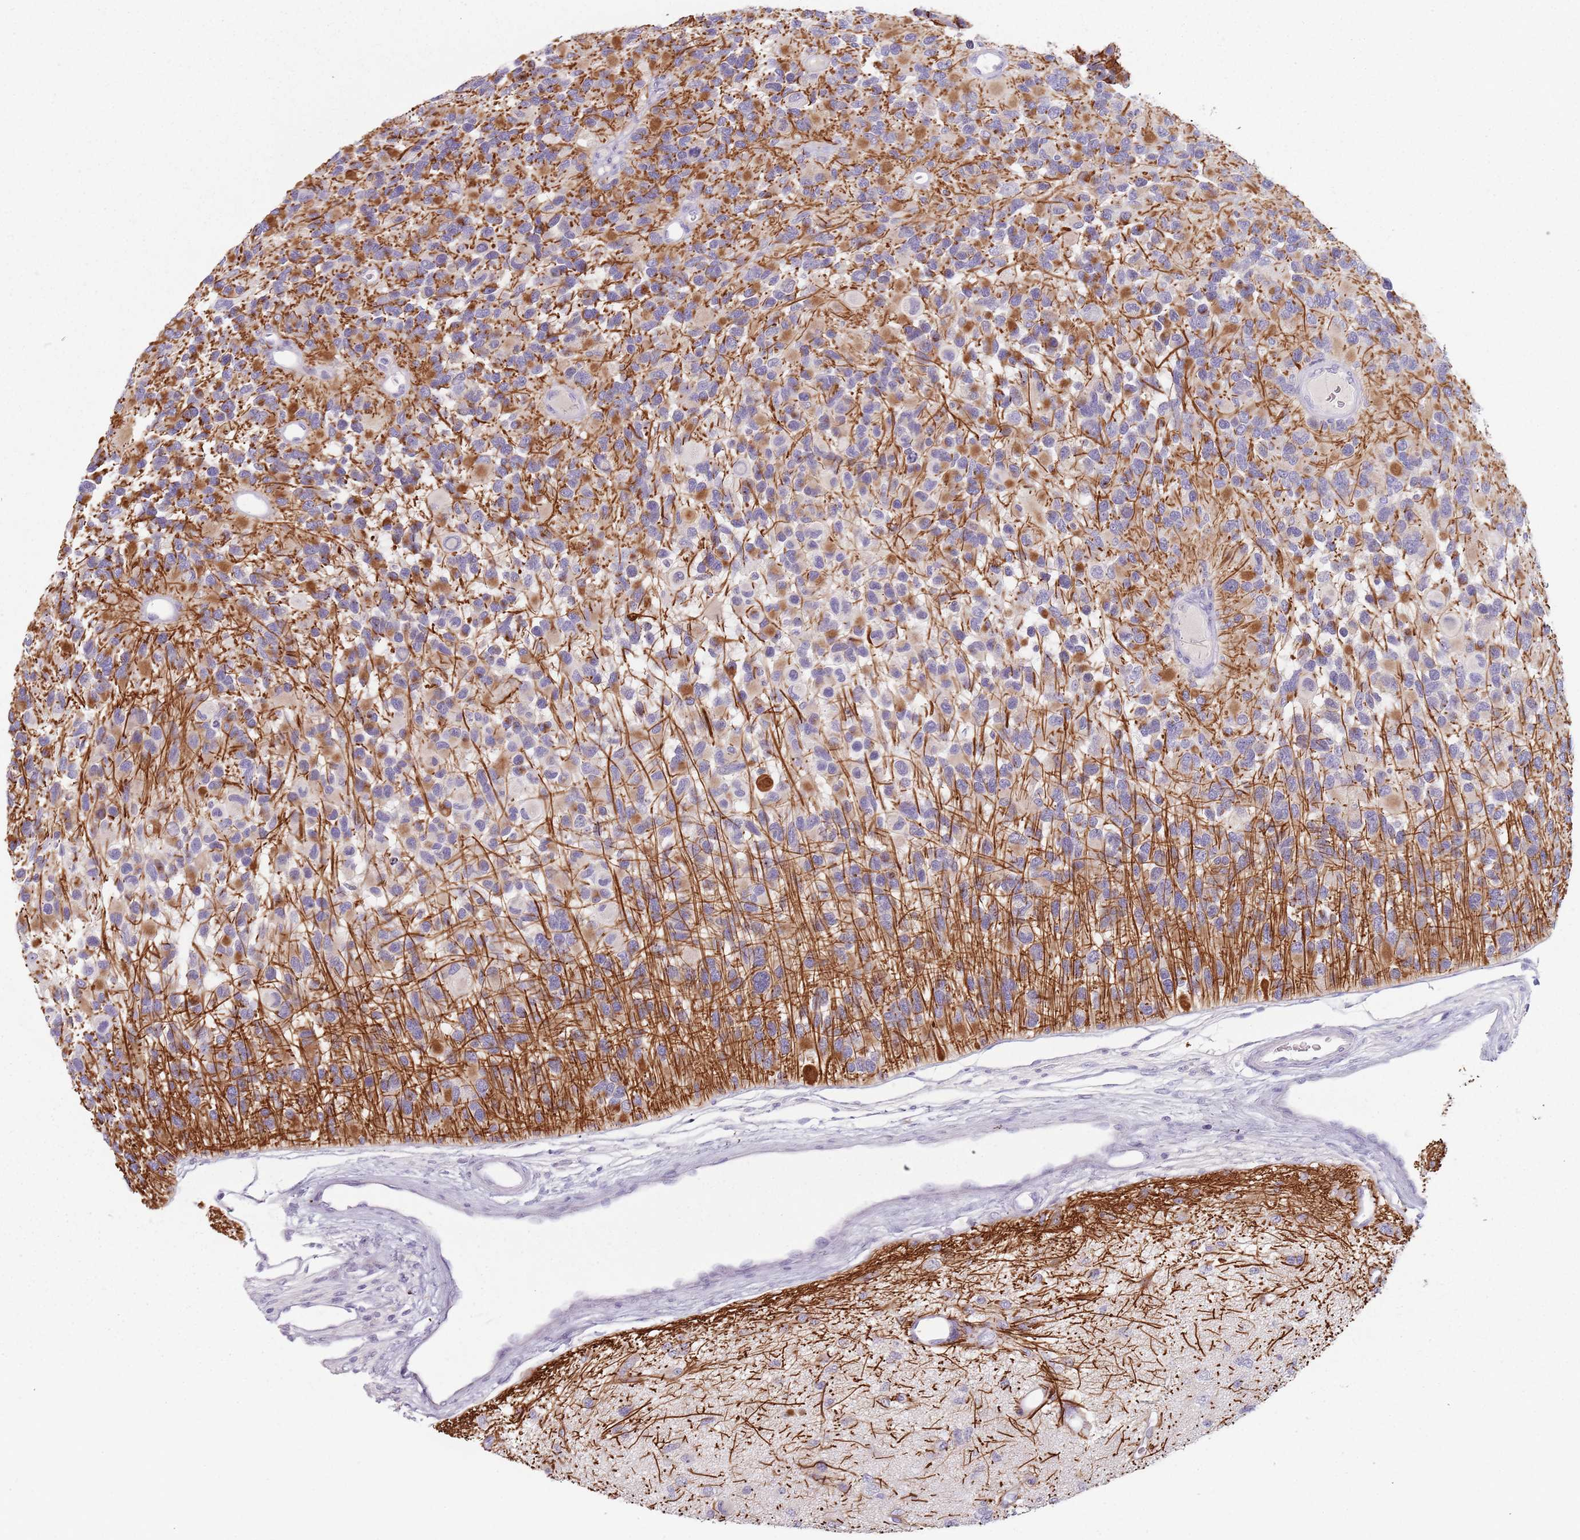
{"staining": {"intensity": "moderate", "quantity": "25%-75%", "location": "cytoplasmic/membranous"}, "tissue": "glioma", "cell_type": "Tumor cells", "image_type": "cancer", "snomed": [{"axis": "morphology", "description": "Glioma, malignant, High grade"}, {"axis": "topography", "description": "Brain"}], "caption": "Immunohistochemical staining of human malignant glioma (high-grade) reveals medium levels of moderate cytoplasmic/membranous protein expression in approximately 25%-75% of tumor cells.", "gene": "CEP19", "patient": {"sex": "male", "age": 77}}